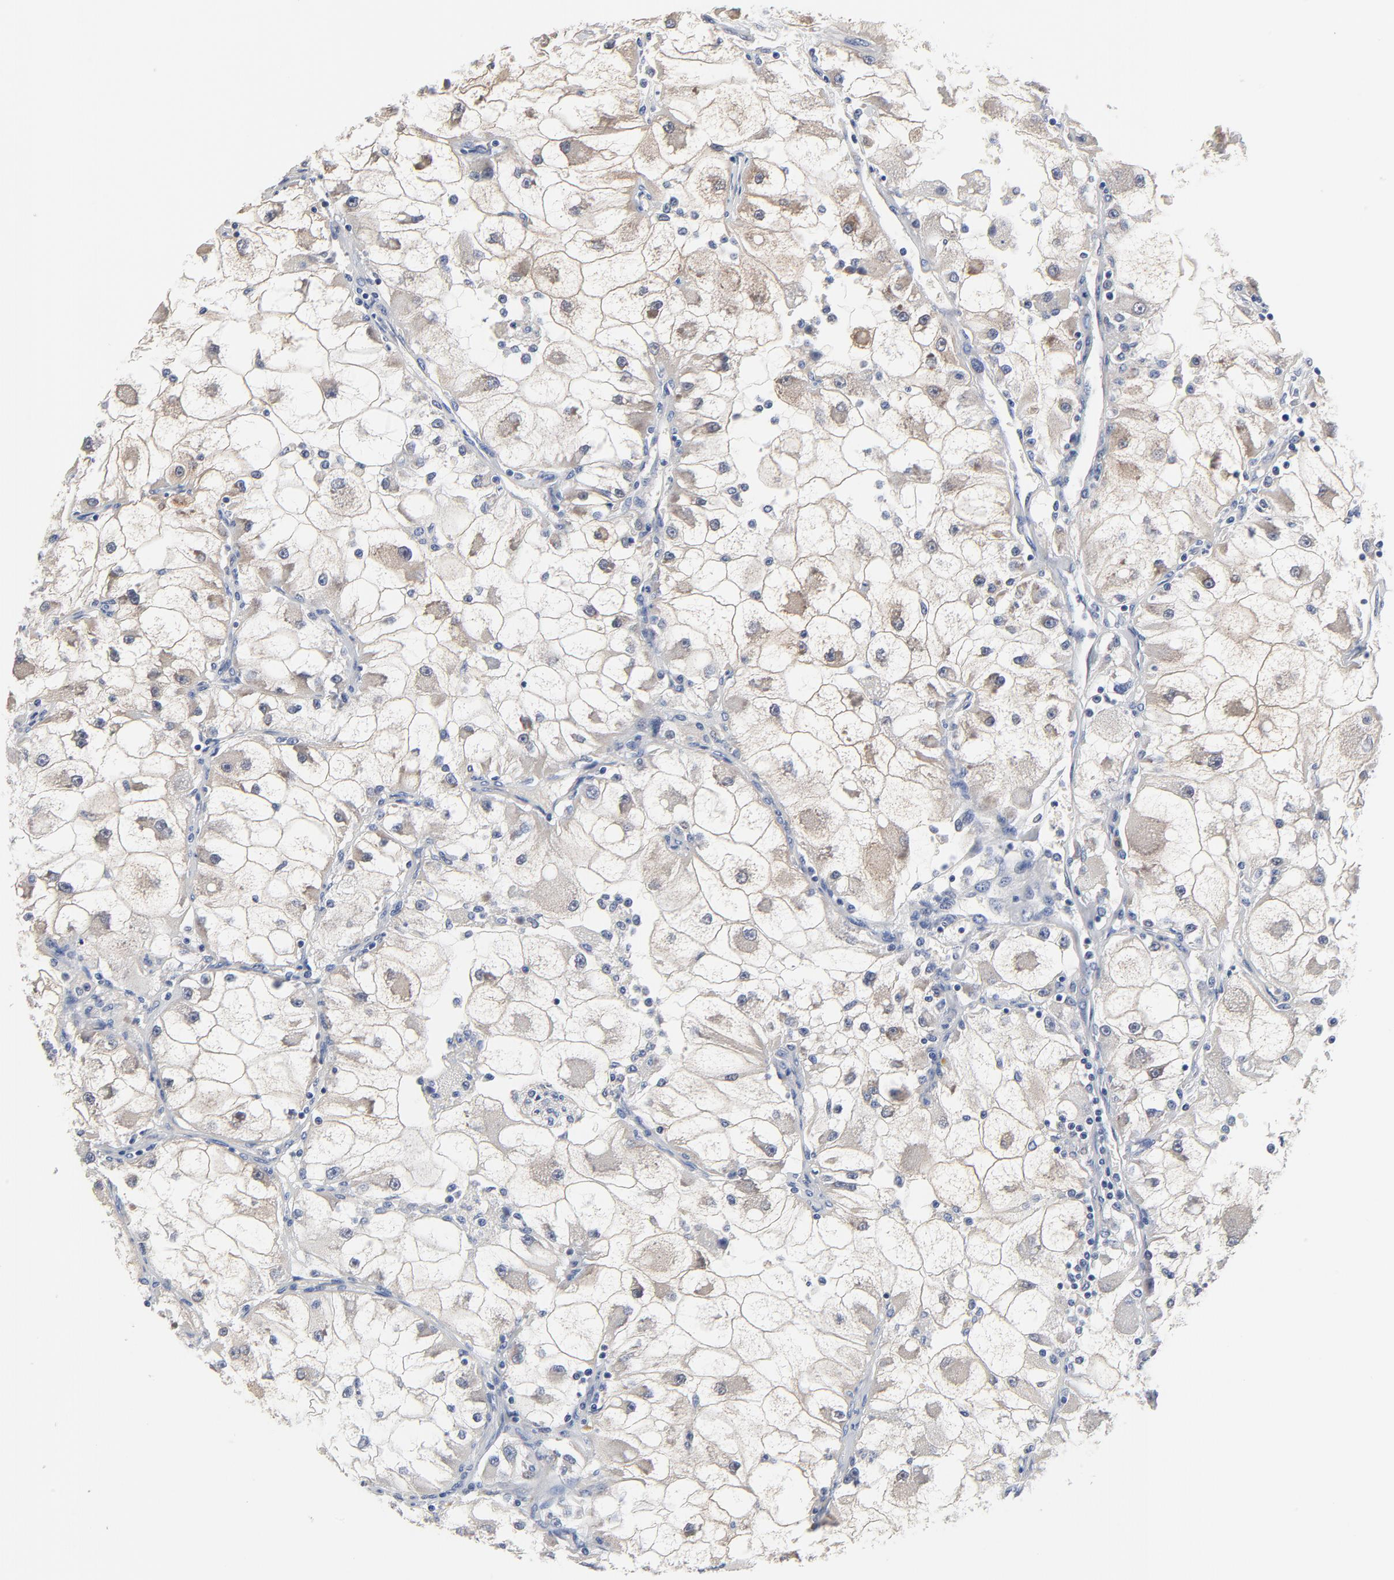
{"staining": {"intensity": "negative", "quantity": "none", "location": "none"}, "tissue": "renal cancer", "cell_type": "Tumor cells", "image_type": "cancer", "snomed": [{"axis": "morphology", "description": "Adenocarcinoma, NOS"}, {"axis": "topography", "description": "Kidney"}], "caption": "Photomicrograph shows no protein expression in tumor cells of adenocarcinoma (renal) tissue. (DAB (3,3'-diaminobenzidine) IHC, high magnification).", "gene": "FBXL5", "patient": {"sex": "female", "age": 73}}